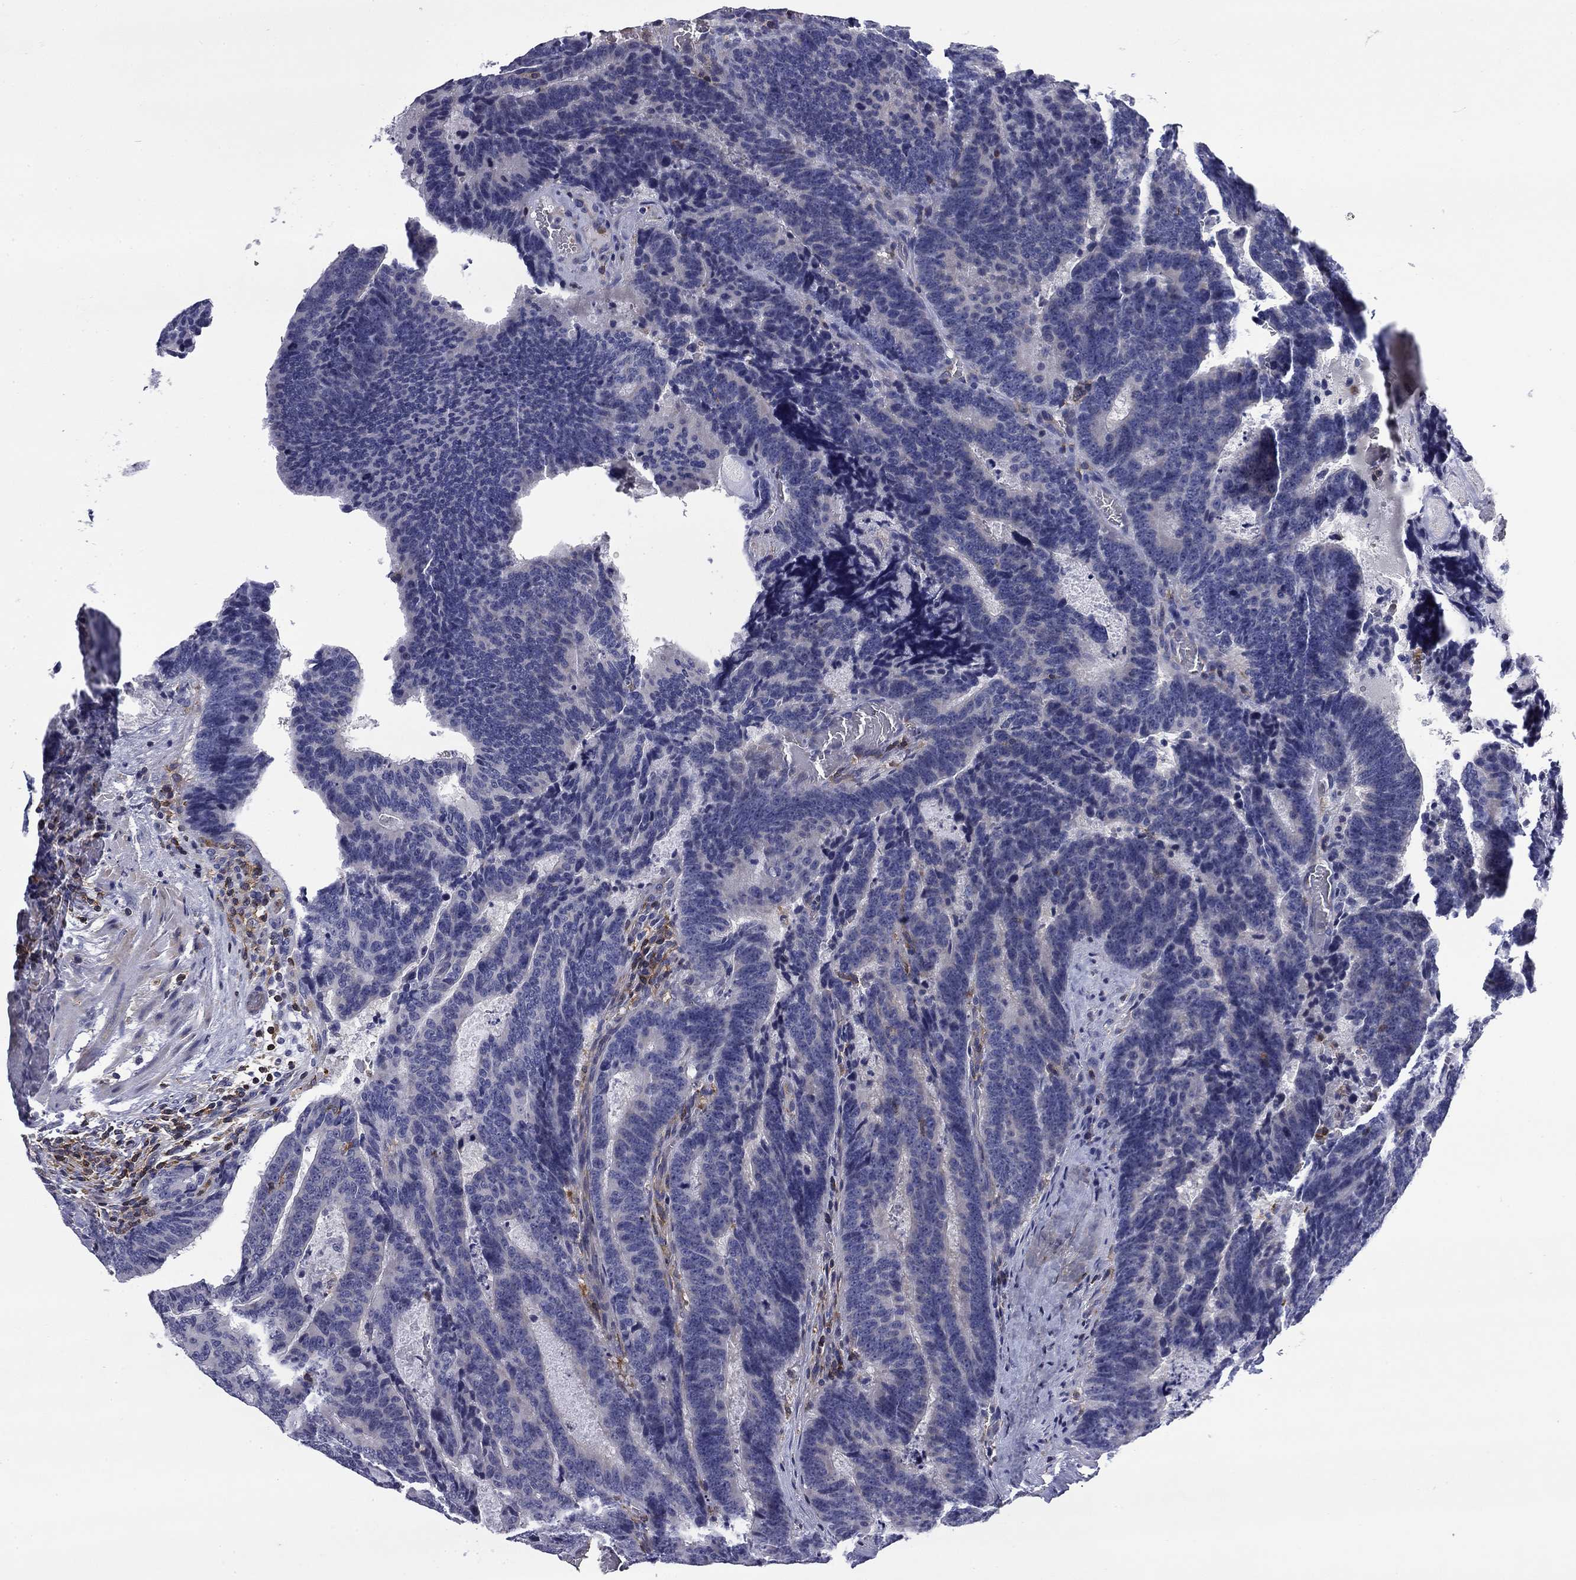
{"staining": {"intensity": "negative", "quantity": "none", "location": "none"}, "tissue": "colorectal cancer", "cell_type": "Tumor cells", "image_type": "cancer", "snomed": [{"axis": "morphology", "description": "Adenocarcinoma, NOS"}, {"axis": "topography", "description": "Colon"}], "caption": "Tumor cells show no significant protein expression in colorectal cancer (adenocarcinoma).", "gene": "ARHGAP45", "patient": {"sex": "female", "age": 82}}